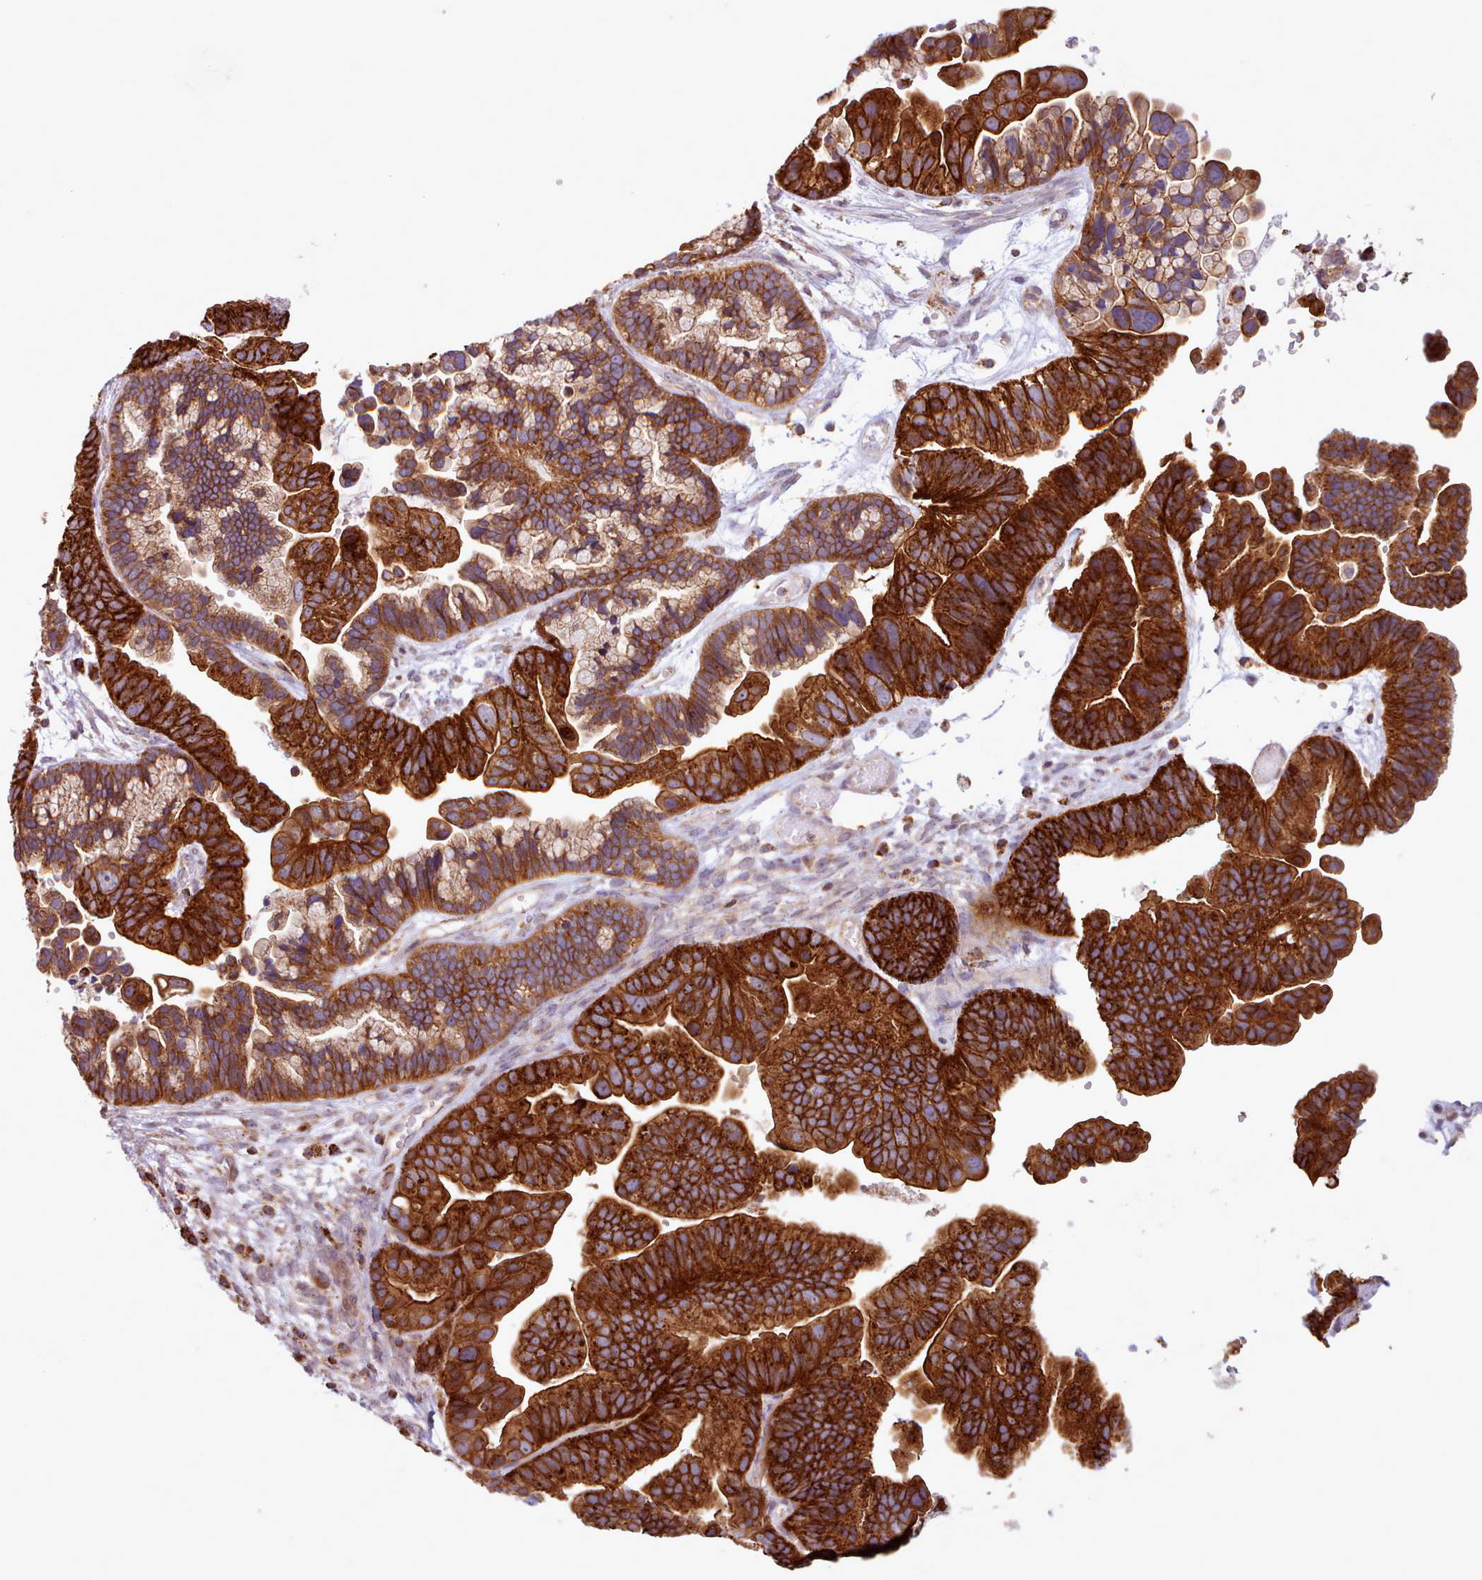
{"staining": {"intensity": "strong", "quantity": ">75%", "location": "cytoplasmic/membranous"}, "tissue": "ovarian cancer", "cell_type": "Tumor cells", "image_type": "cancer", "snomed": [{"axis": "morphology", "description": "Cystadenocarcinoma, serous, NOS"}, {"axis": "topography", "description": "Ovary"}], "caption": "Protein staining of ovarian cancer tissue exhibits strong cytoplasmic/membranous positivity in about >75% of tumor cells.", "gene": "CRYBG1", "patient": {"sex": "female", "age": 56}}